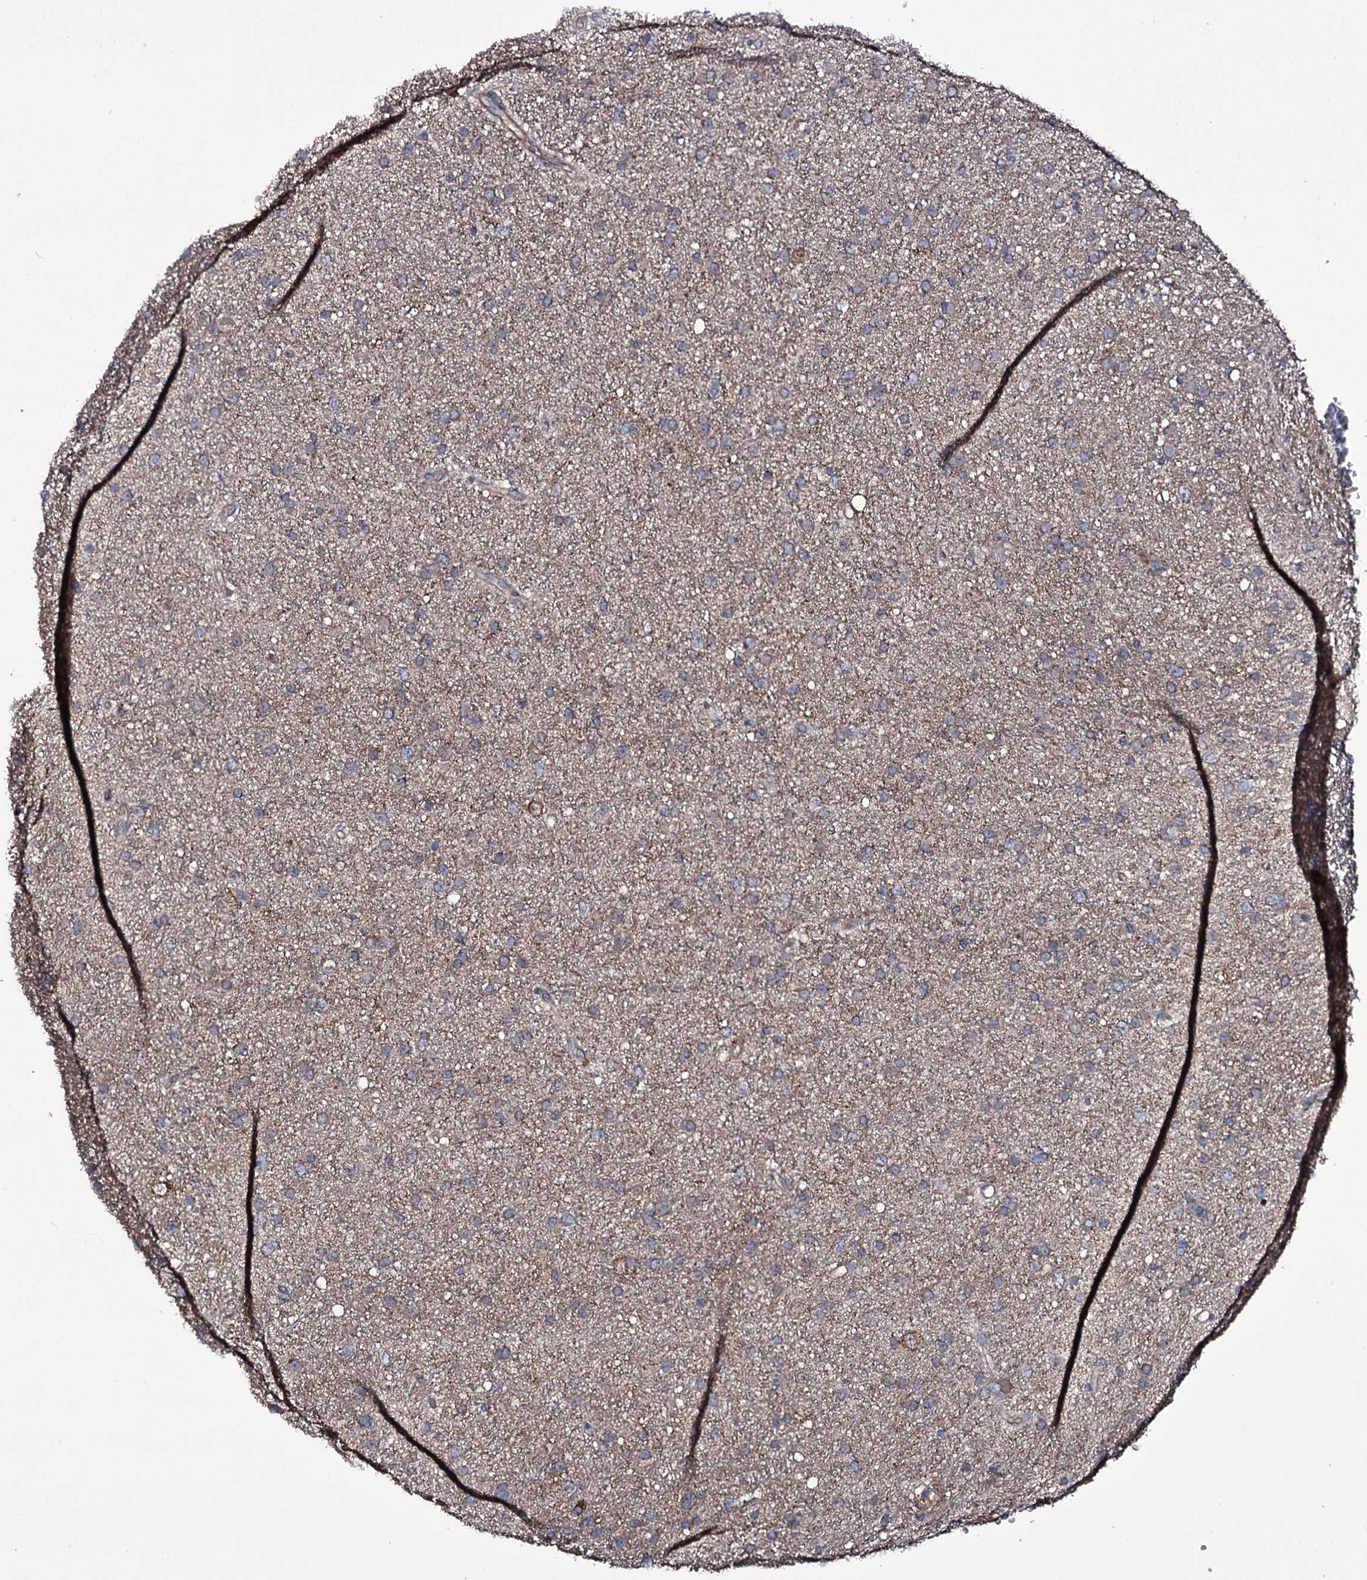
{"staining": {"intensity": "weak", "quantity": ">75%", "location": "cytoplasmic/membranous"}, "tissue": "glioma", "cell_type": "Tumor cells", "image_type": "cancer", "snomed": [{"axis": "morphology", "description": "Glioma, malignant, Low grade"}, {"axis": "topography", "description": "Cerebral cortex"}], "caption": "Immunohistochemical staining of human malignant low-grade glioma displays weak cytoplasmic/membranous protein expression in about >75% of tumor cells.", "gene": "WIPF3", "patient": {"sex": "female", "age": 39}}